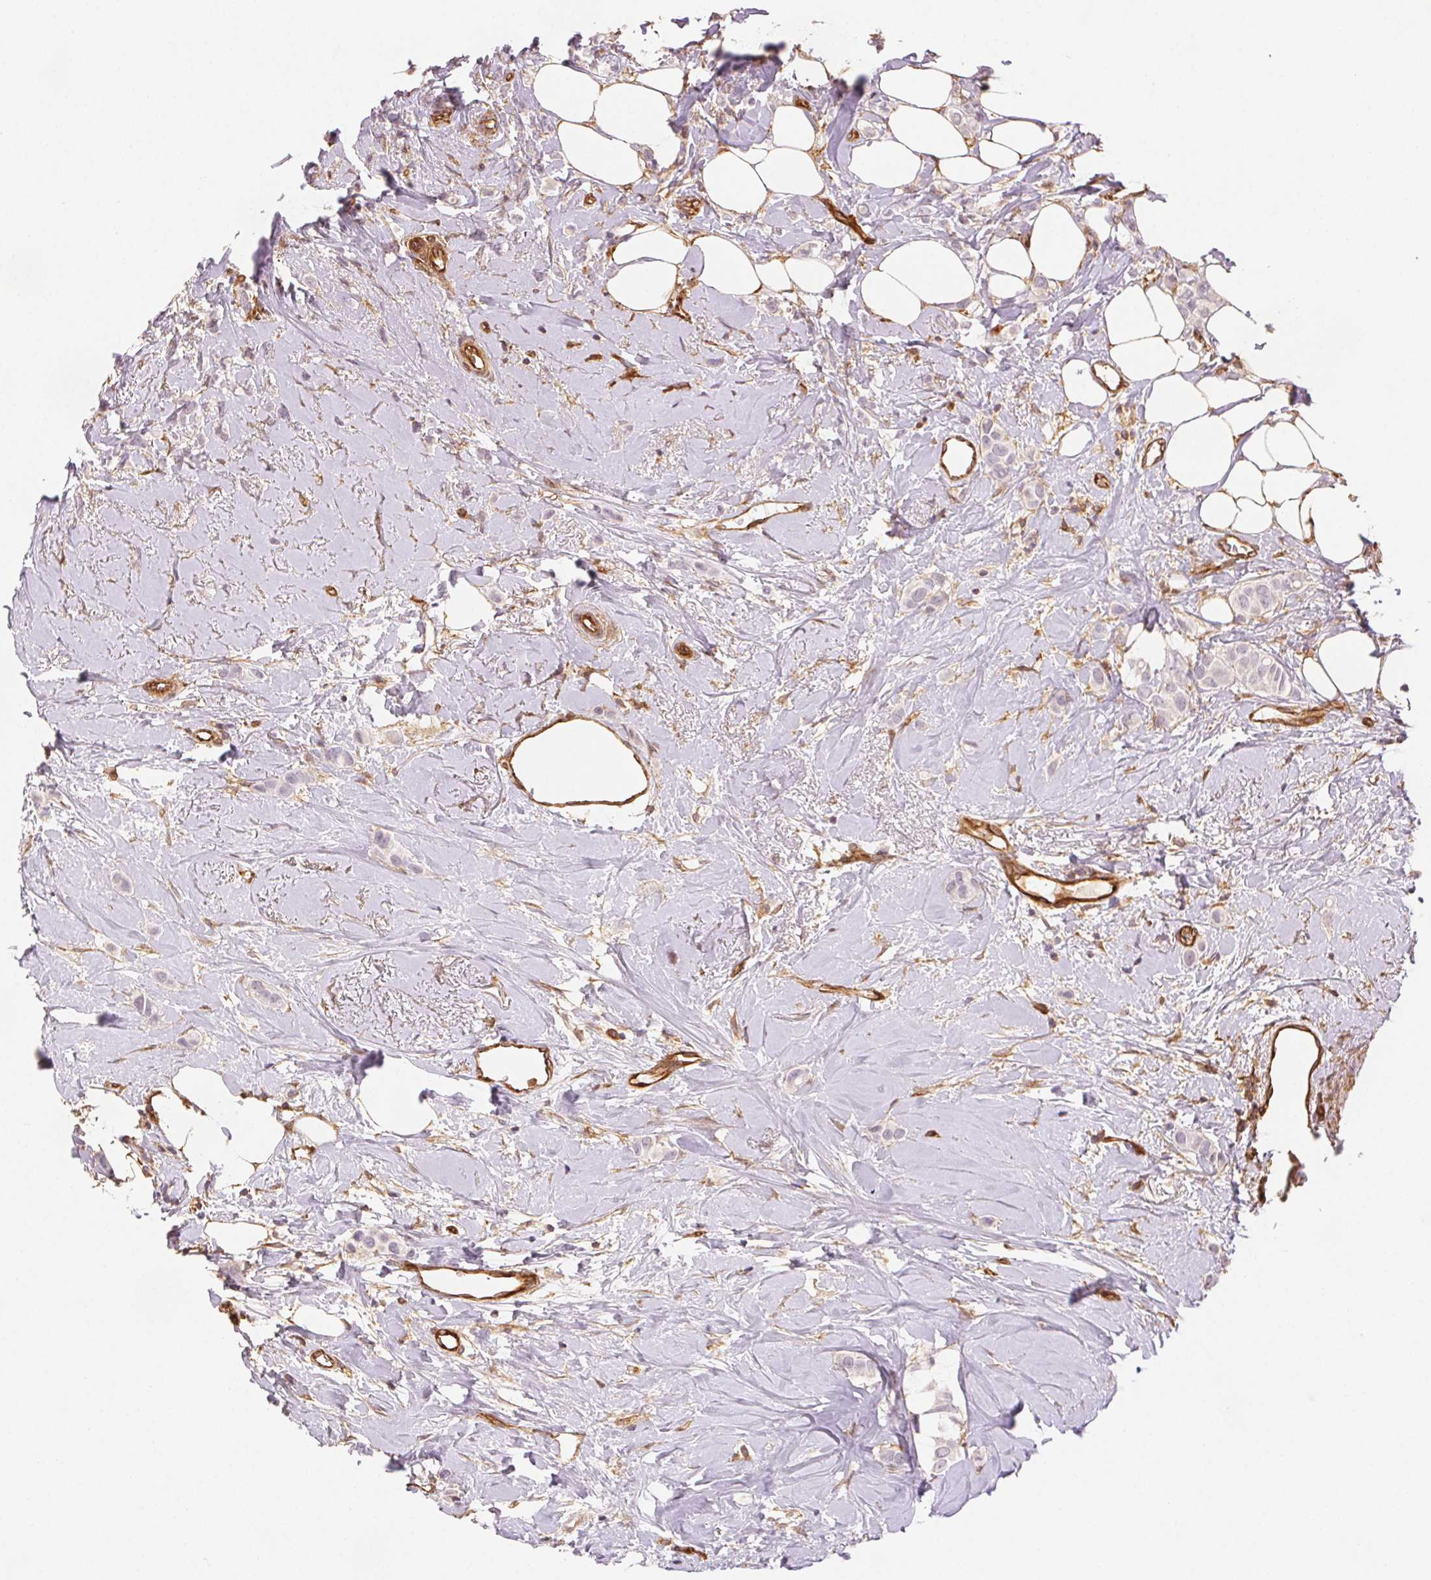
{"staining": {"intensity": "negative", "quantity": "none", "location": "none"}, "tissue": "breast cancer", "cell_type": "Tumor cells", "image_type": "cancer", "snomed": [{"axis": "morphology", "description": "Lobular carcinoma"}, {"axis": "topography", "description": "Breast"}], "caption": "Immunohistochemical staining of human breast lobular carcinoma displays no significant positivity in tumor cells.", "gene": "DIAPH2", "patient": {"sex": "female", "age": 66}}